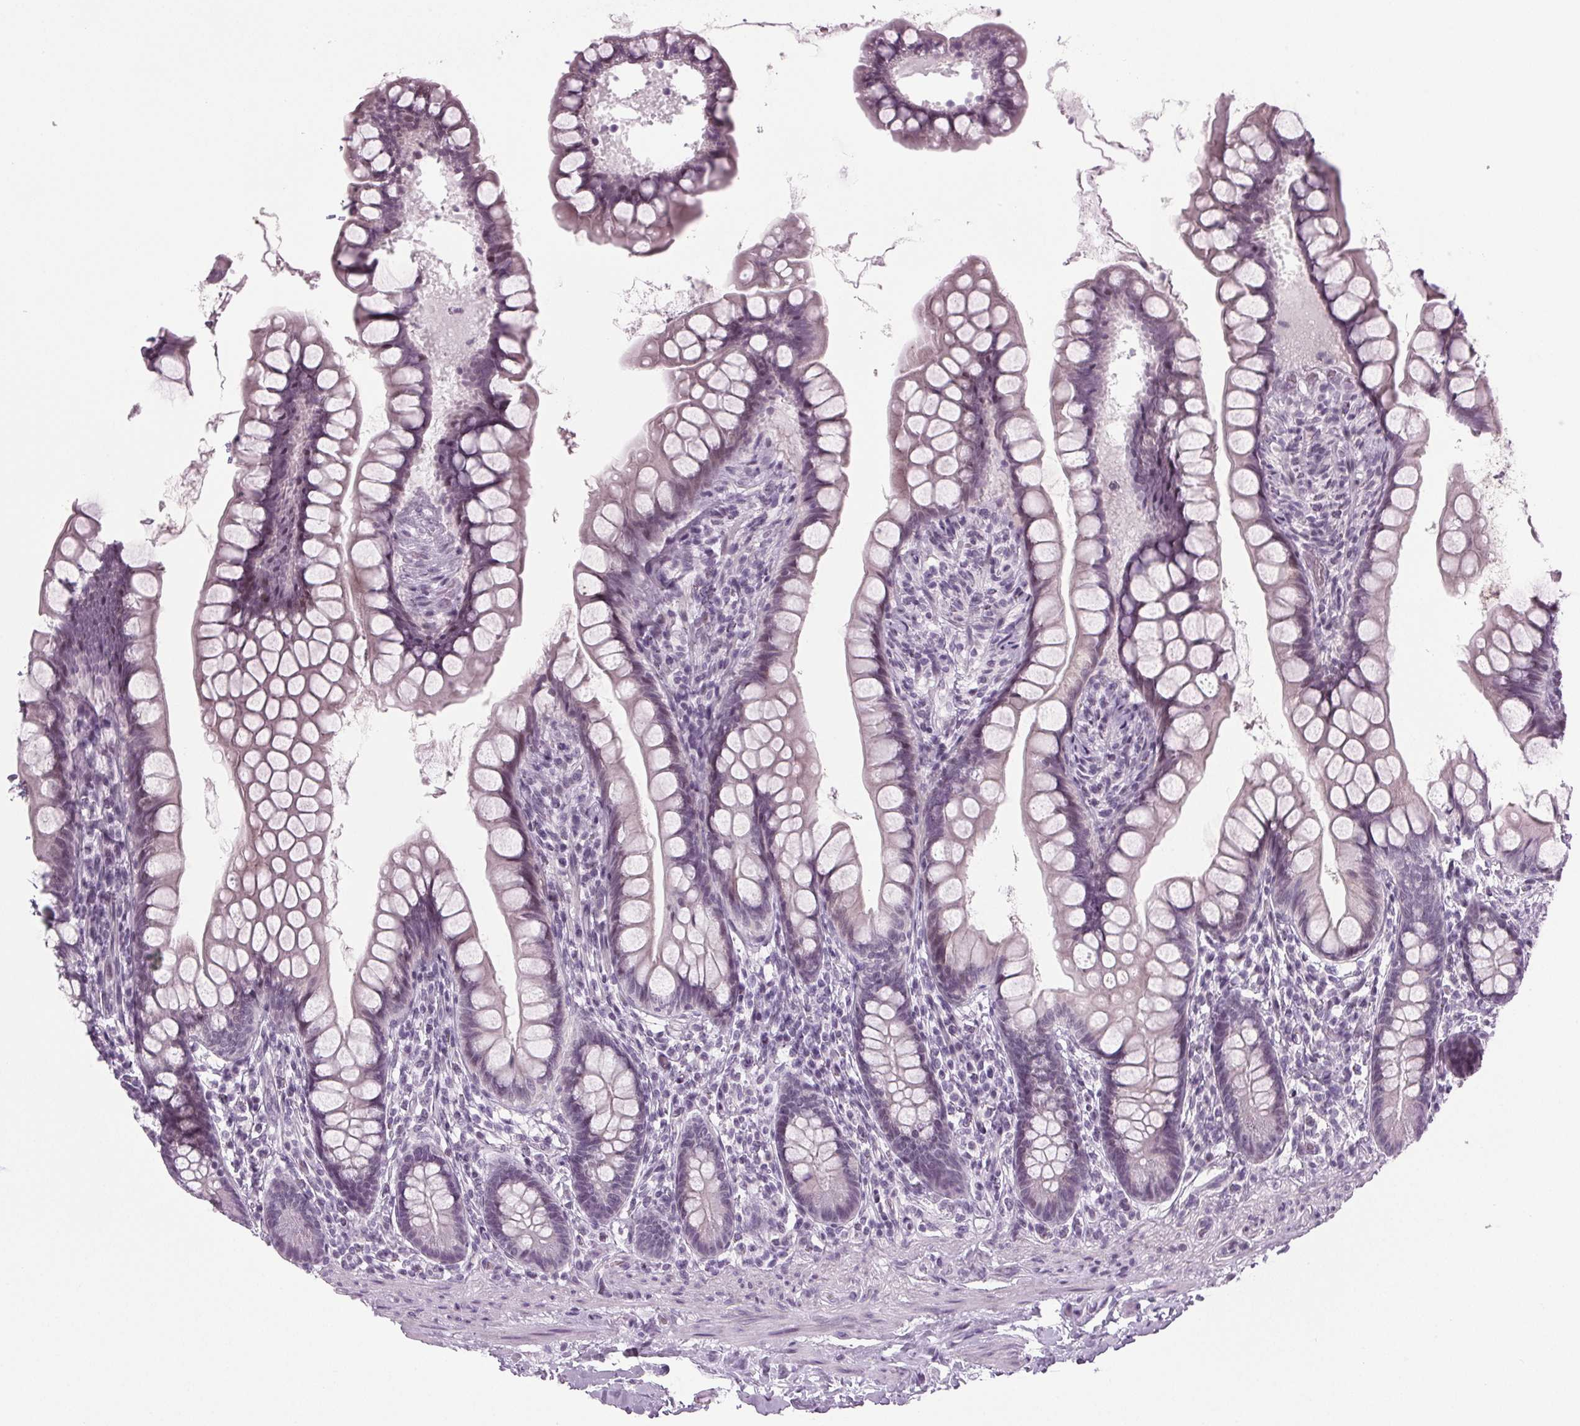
{"staining": {"intensity": "negative", "quantity": "none", "location": "none"}, "tissue": "small intestine", "cell_type": "Glandular cells", "image_type": "normal", "snomed": [{"axis": "morphology", "description": "Normal tissue, NOS"}, {"axis": "topography", "description": "Small intestine"}], "caption": "The image demonstrates no staining of glandular cells in normal small intestine.", "gene": "IGF2BP1", "patient": {"sex": "male", "age": 70}}